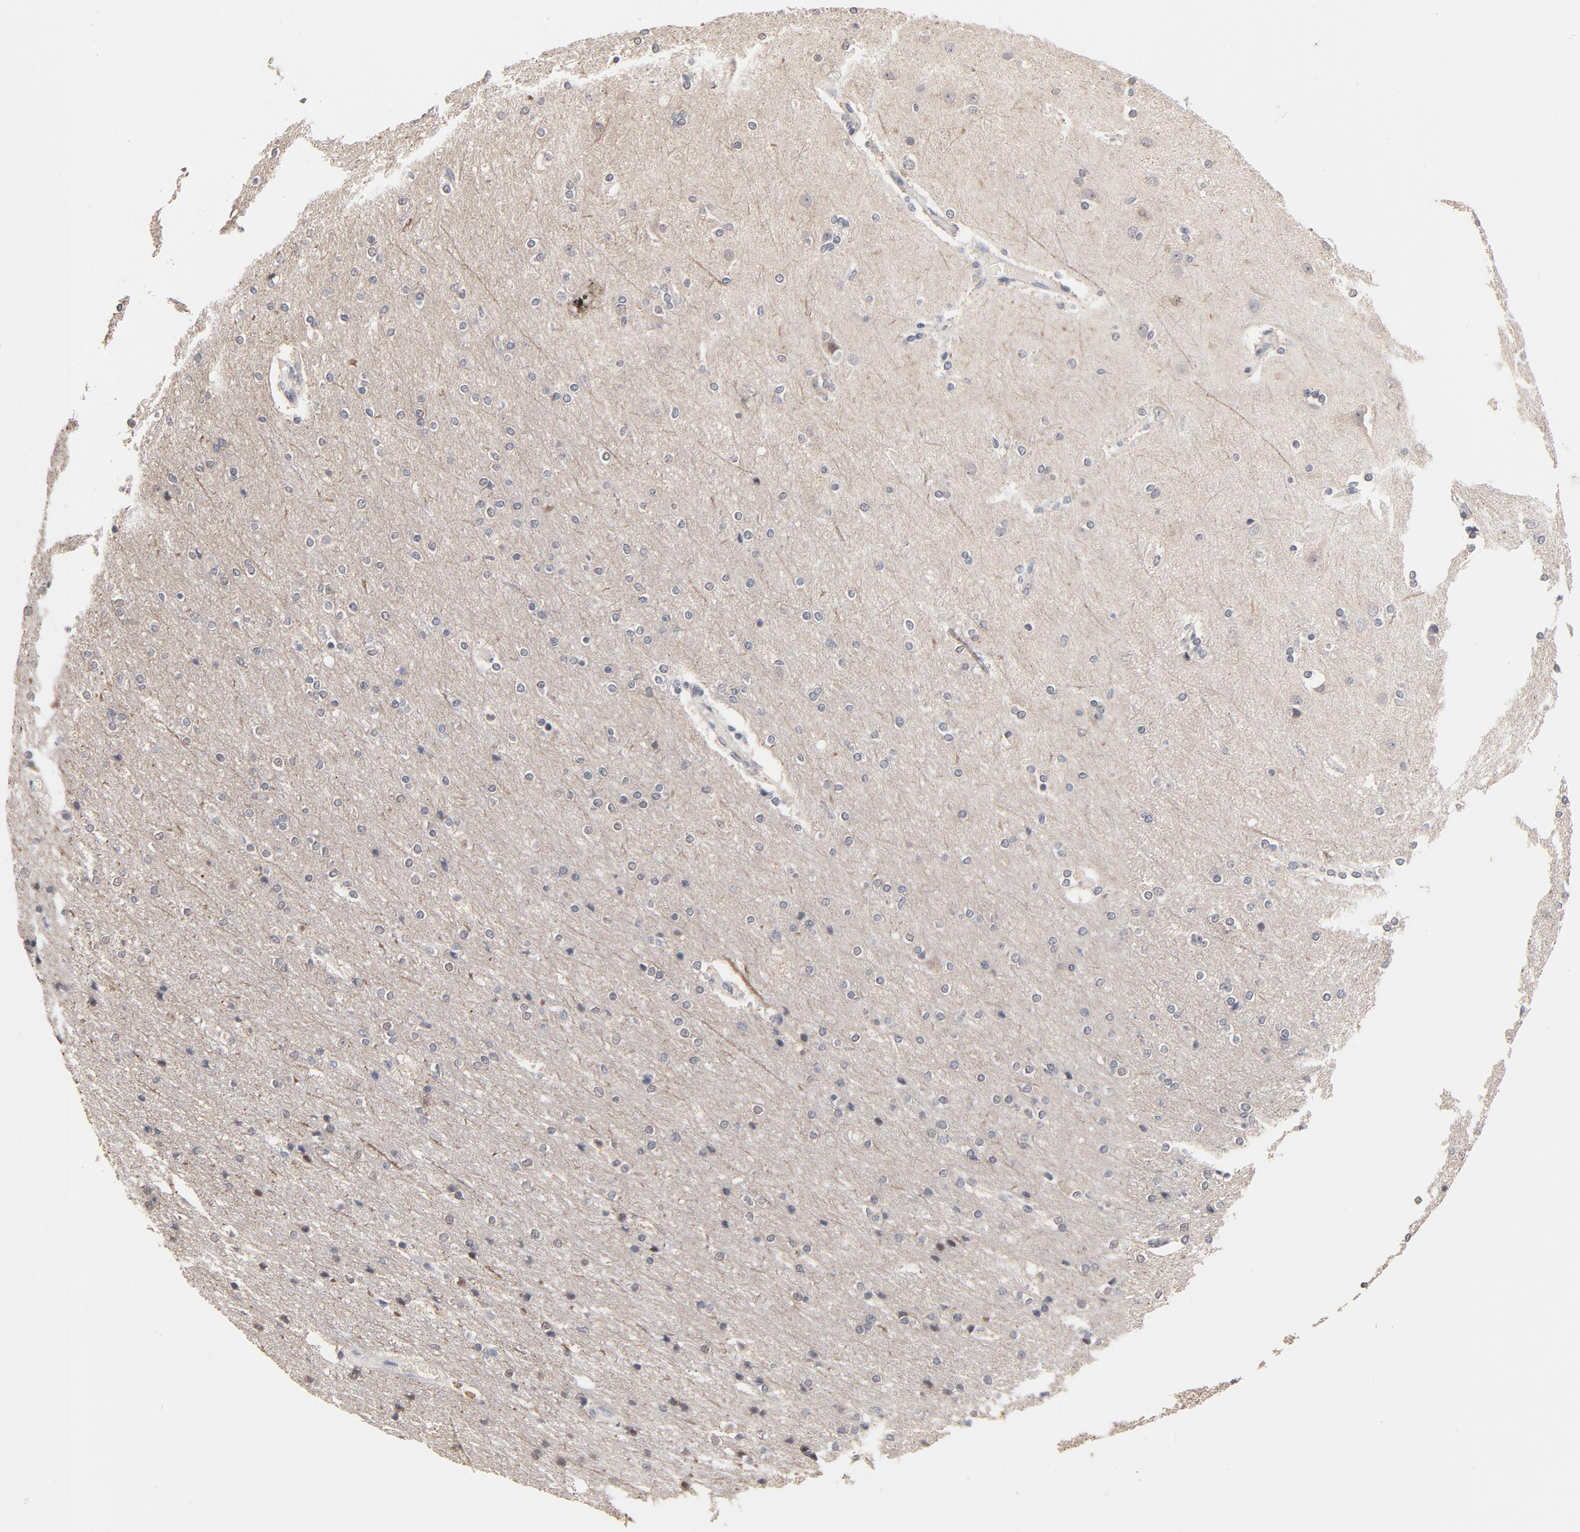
{"staining": {"intensity": "weak", "quantity": "25%-75%", "location": "cytoplasmic/membranous"}, "tissue": "cerebral cortex", "cell_type": "Endothelial cells", "image_type": "normal", "snomed": [{"axis": "morphology", "description": "Normal tissue, NOS"}, {"axis": "topography", "description": "Cerebral cortex"}], "caption": "Immunohistochemical staining of unremarkable cerebral cortex reveals weak cytoplasmic/membranous protein staining in approximately 25%-75% of endothelial cells. (DAB (3,3'-diaminobenzidine) IHC with brightfield microscopy, high magnification).", "gene": "MSL2", "patient": {"sex": "female", "age": 54}}